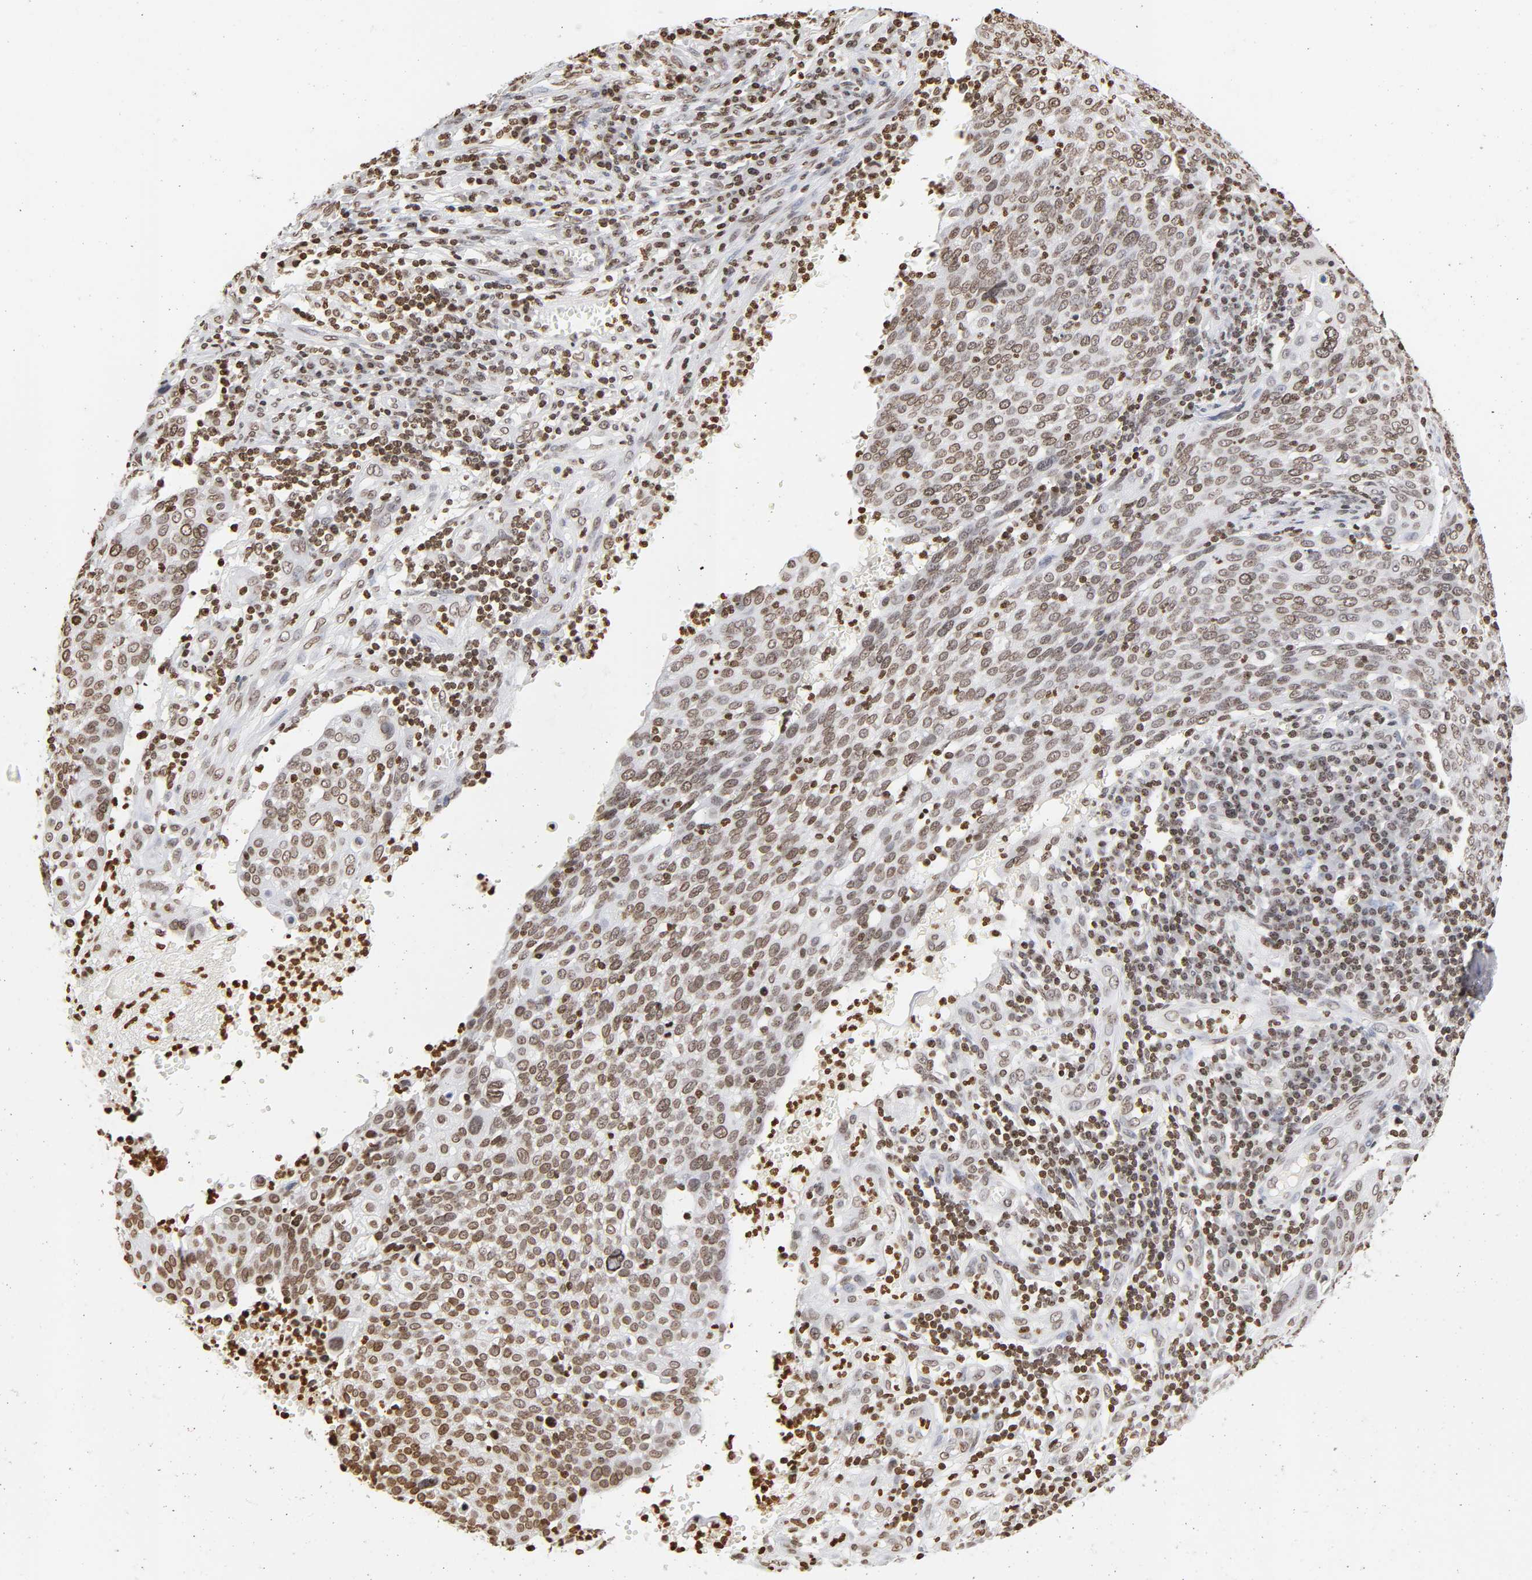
{"staining": {"intensity": "weak", "quantity": ">75%", "location": "nuclear"}, "tissue": "cervical cancer", "cell_type": "Tumor cells", "image_type": "cancer", "snomed": [{"axis": "morphology", "description": "Squamous cell carcinoma, NOS"}, {"axis": "topography", "description": "Cervix"}], "caption": "Cervical squamous cell carcinoma tissue exhibits weak nuclear staining in about >75% of tumor cells The staining is performed using DAB (3,3'-diaminobenzidine) brown chromogen to label protein expression. The nuclei are counter-stained blue using hematoxylin.", "gene": "H2AC12", "patient": {"sex": "female", "age": 40}}